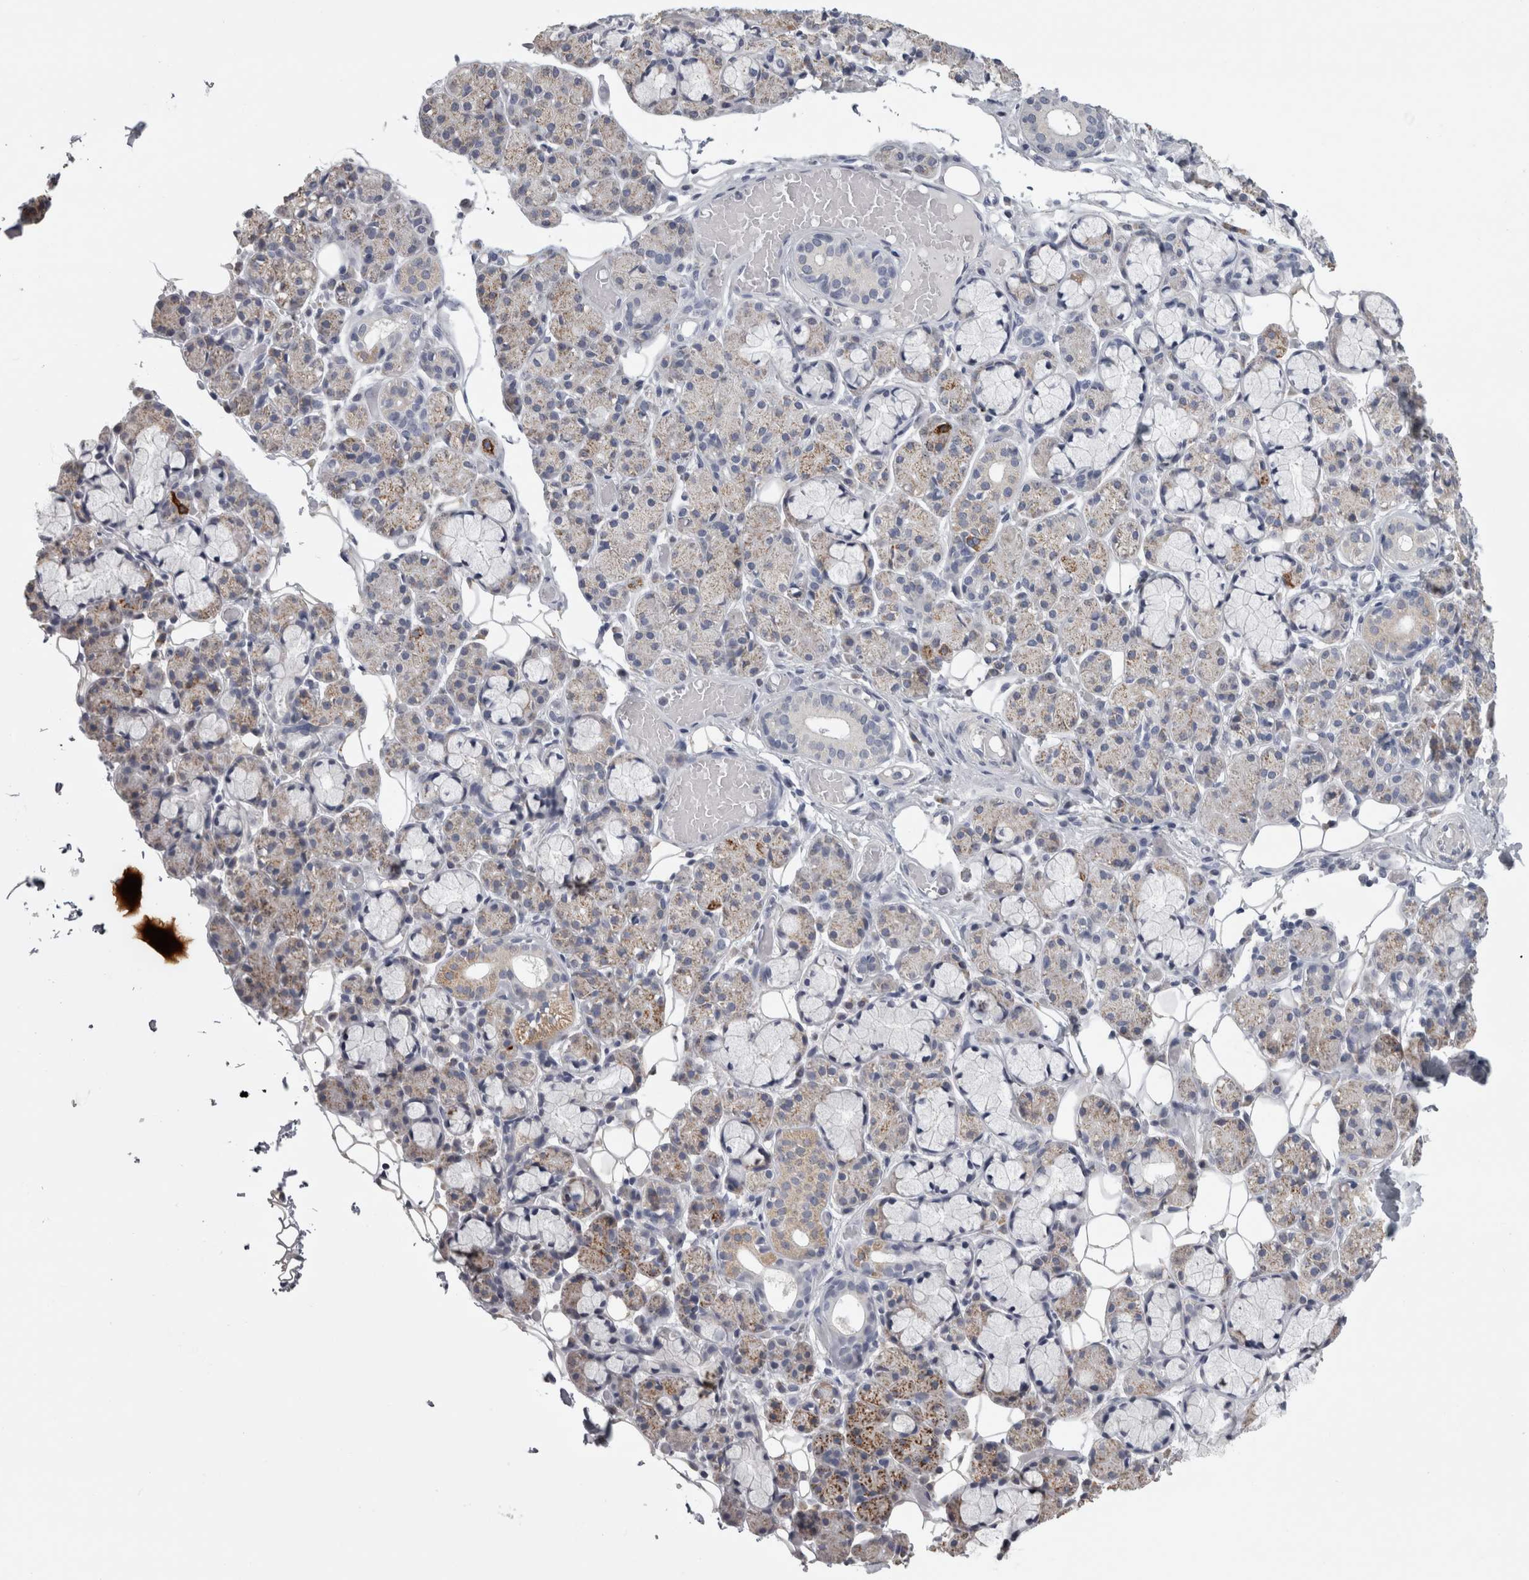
{"staining": {"intensity": "moderate", "quantity": "<25%", "location": "cytoplasmic/membranous"}, "tissue": "salivary gland", "cell_type": "Glandular cells", "image_type": "normal", "snomed": [{"axis": "morphology", "description": "Normal tissue, NOS"}, {"axis": "topography", "description": "Salivary gland"}], "caption": "Moderate cytoplasmic/membranous positivity for a protein is appreciated in approximately <25% of glandular cells of unremarkable salivary gland using immunohistochemistry.", "gene": "TCAP", "patient": {"sex": "male", "age": 63}}